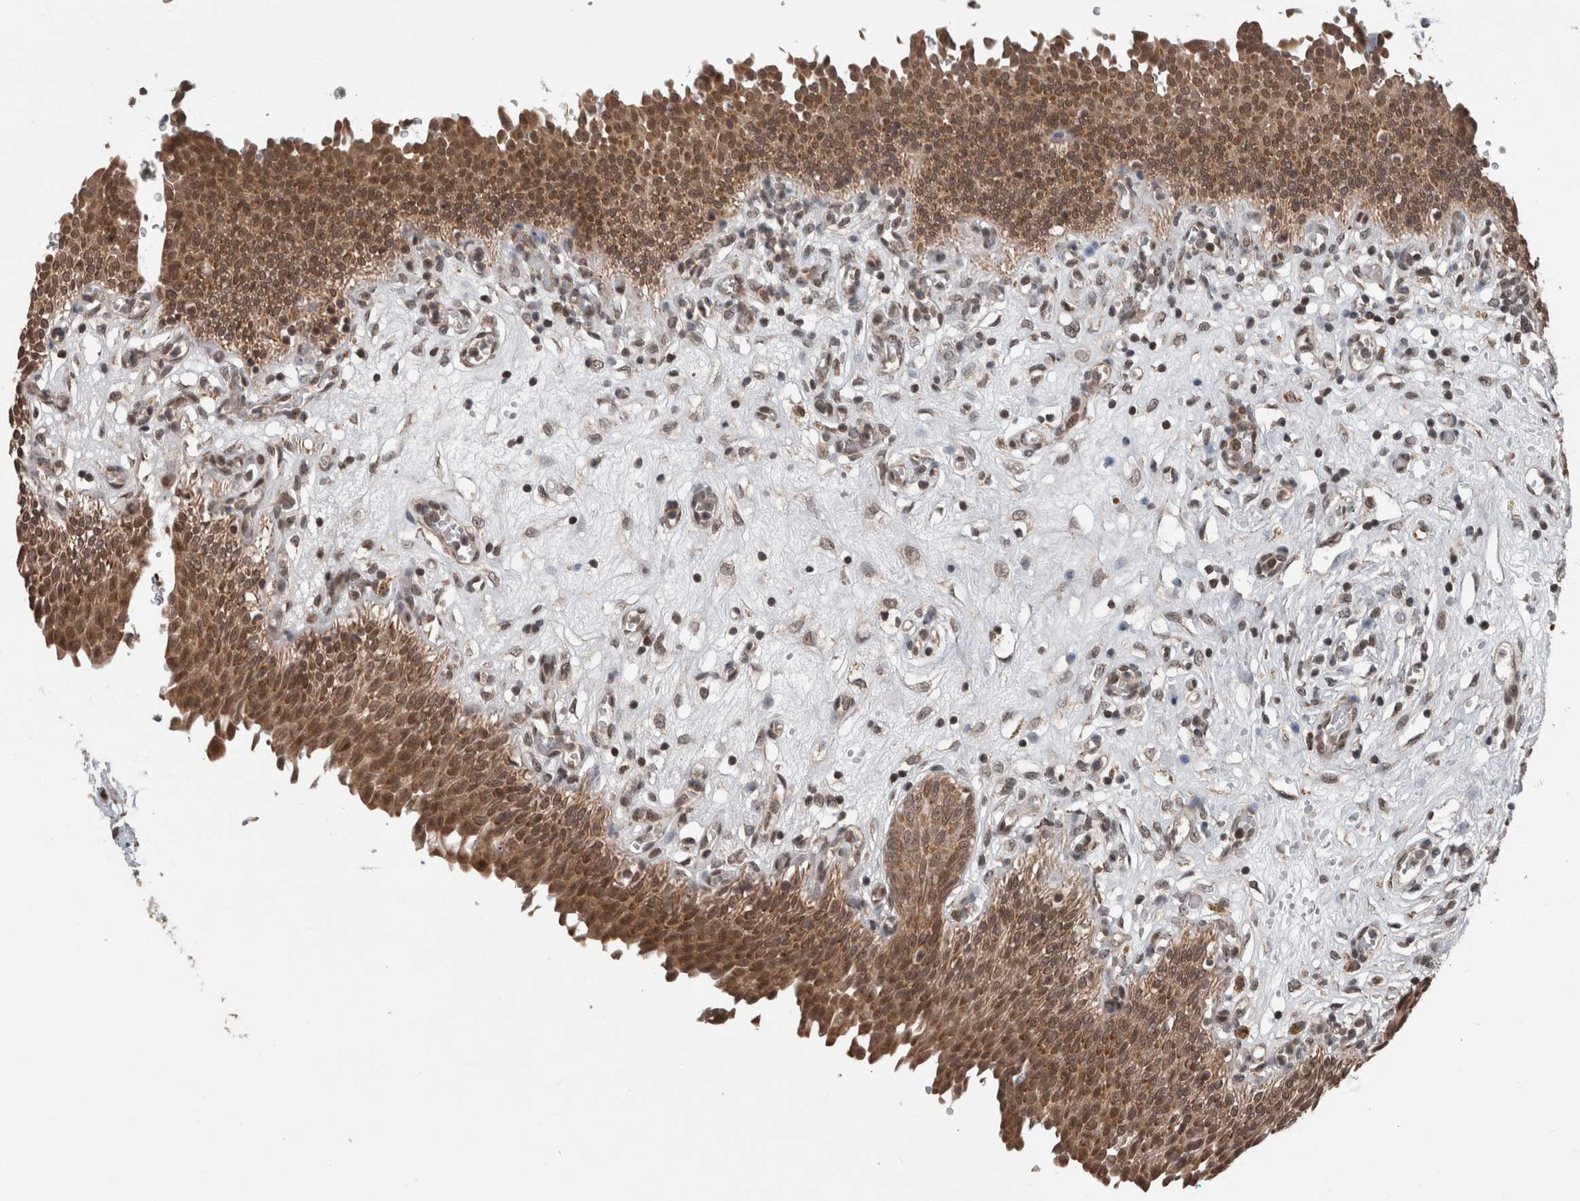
{"staining": {"intensity": "moderate", "quantity": ">75%", "location": "cytoplasmic/membranous,nuclear"}, "tissue": "urinary bladder", "cell_type": "Urothelial cells", "image_type": "normal", "snomed": [{"axis": "morphology", "description": "Urothelial carcinoma, High grade"}, {"axis": "topography", "description": "Urinary bladder"}], "caption": "This is a photomicrograph of immunohistochemistry staining of unremarkable urinary bladder, which shows moderate staining in the cytoplasmic/membranous,nuclear of urothelial cells.", "gene": "ENY2", "patient": {"sex": "male", "age": 46}}